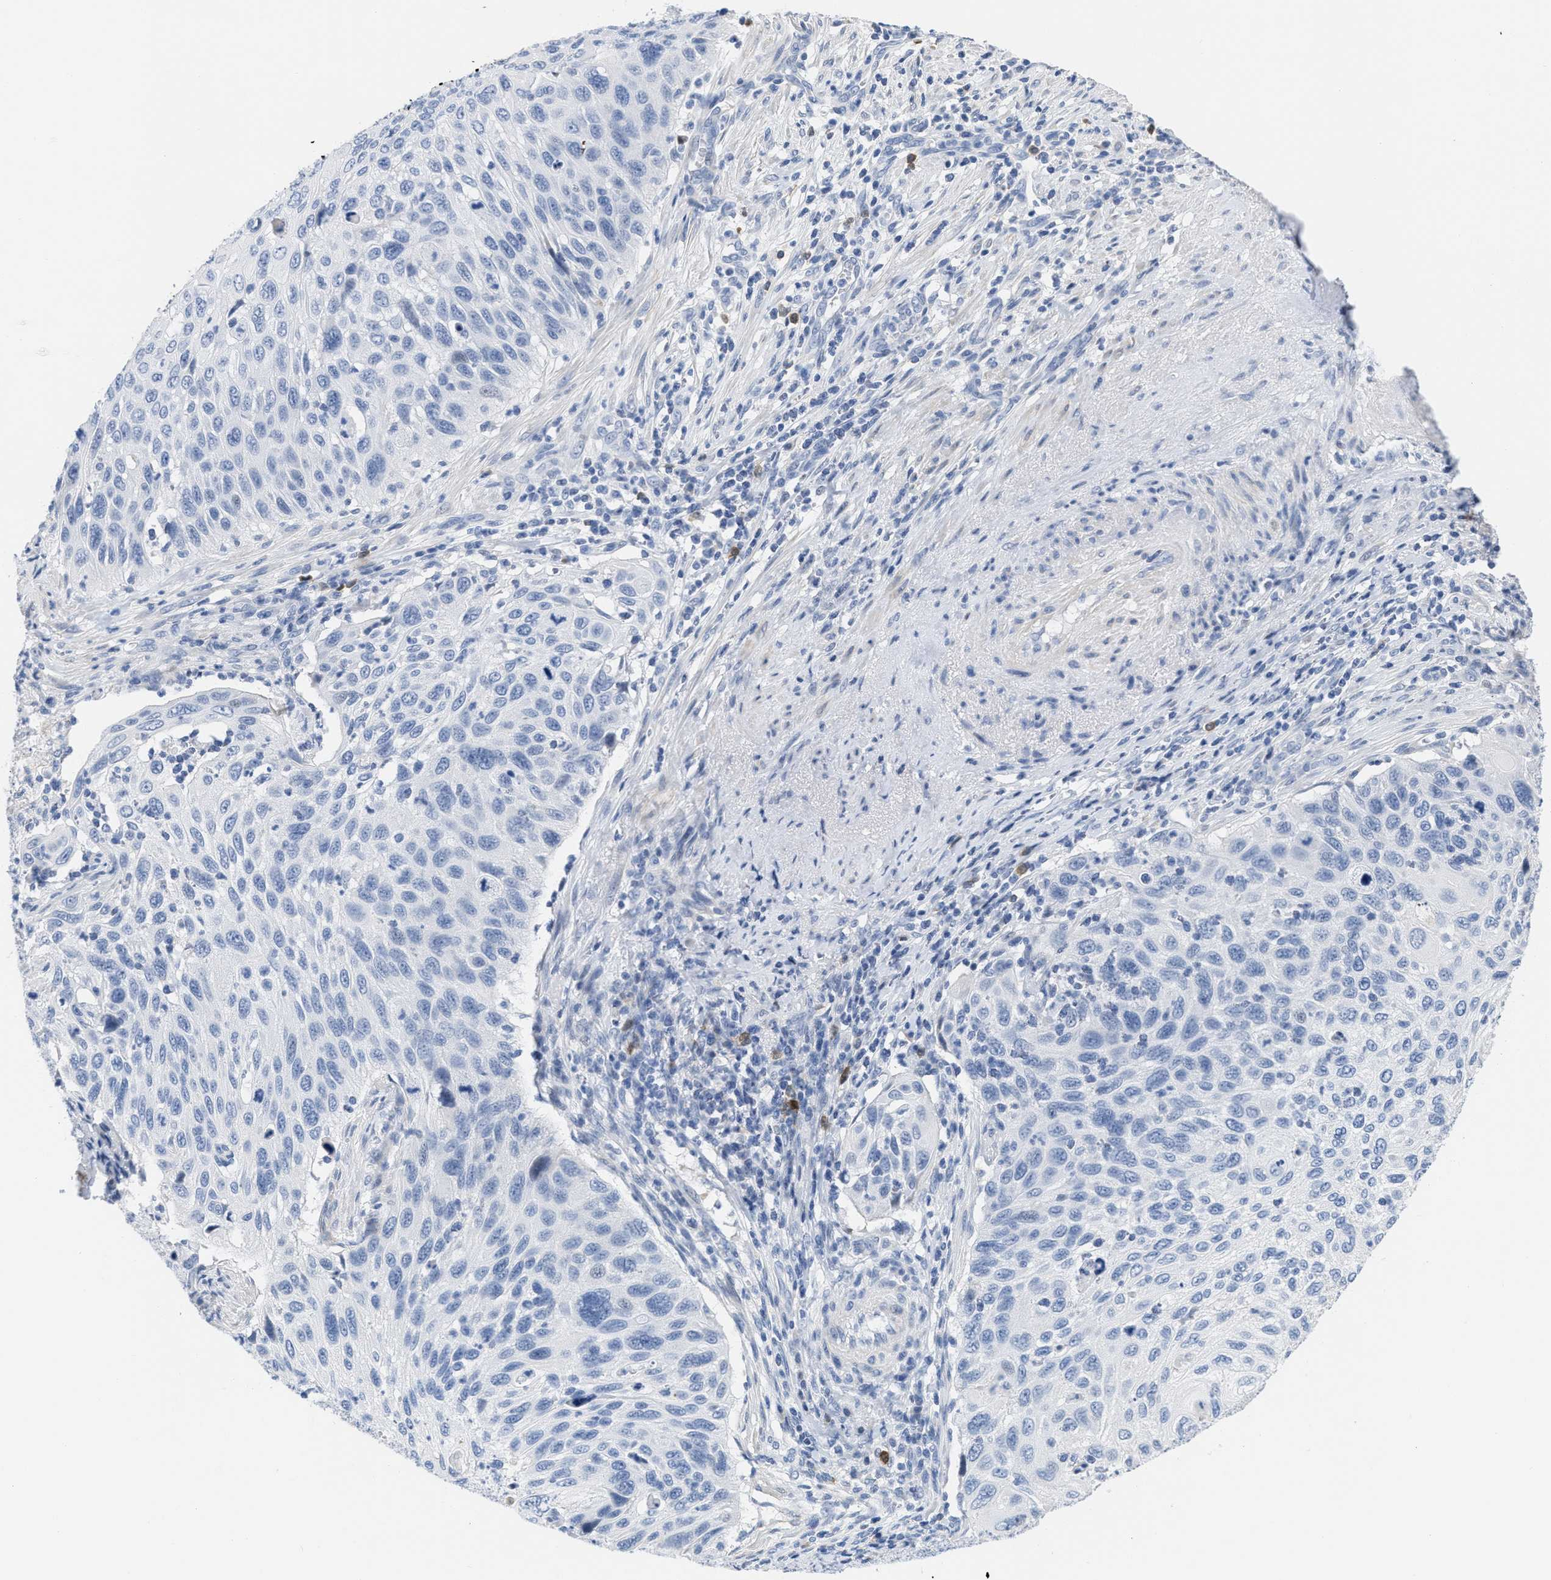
{"staining": {"intensity": "negative", "quantity": "none", "location": "none"}, "tissue": "cervical cancer", "cell_type": "Tumor cells", "image_type": "cancer", "snomed": [{"axis": "morphology", "description": "Squamous cell carcinoma, NOS"}, {"axis": "topography", "description": "Cervix"}], "caption": "Photomicrograph shows no protein staining in tumor cells of cervical squamous cell carcinoma tissue.", "gene": "CRYM", "patient": {"sex": "female", "age": 70}}